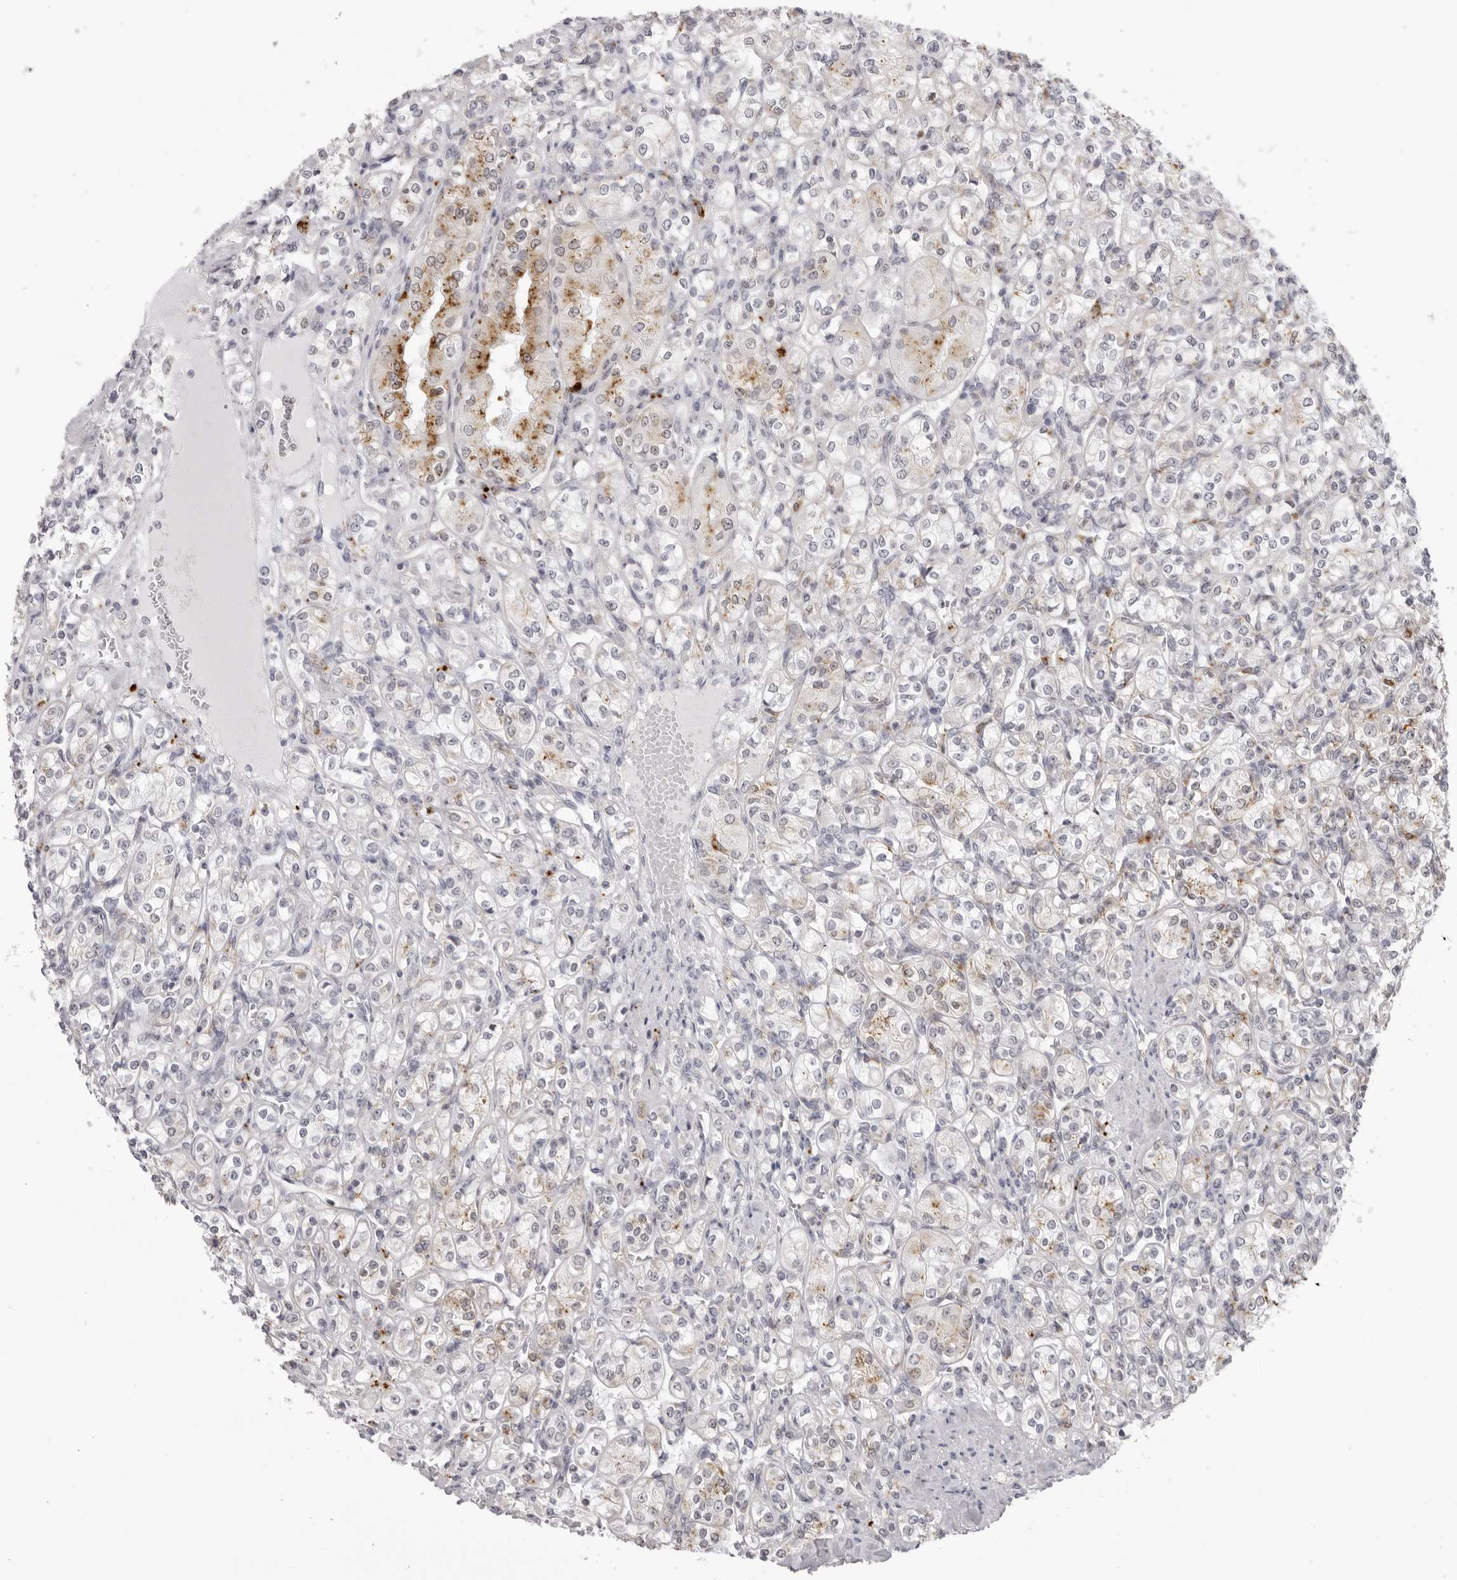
{"staining": {"intensity": "moderate", "quantity": "<25%", "location": "cytoplasmic/membranous"}, "tissue": "renal cancer", "cell_type": "Tumor cells", "image_type": "cancer", "snomed": [{"axis": "morphology", "description": "Adenocarcinoma, NOS"}, {"axis": "topography", "description": "Kidney"}], "caption": "An immunohistochemistry (IHC) image of tumor tissue is shown. Protein staining in brown shows moderate cytoplasmic/membranous positivity in renal cancer within tumor cells.", "gene": "IL25", "patient": {"sex": "male", "age": 77}}